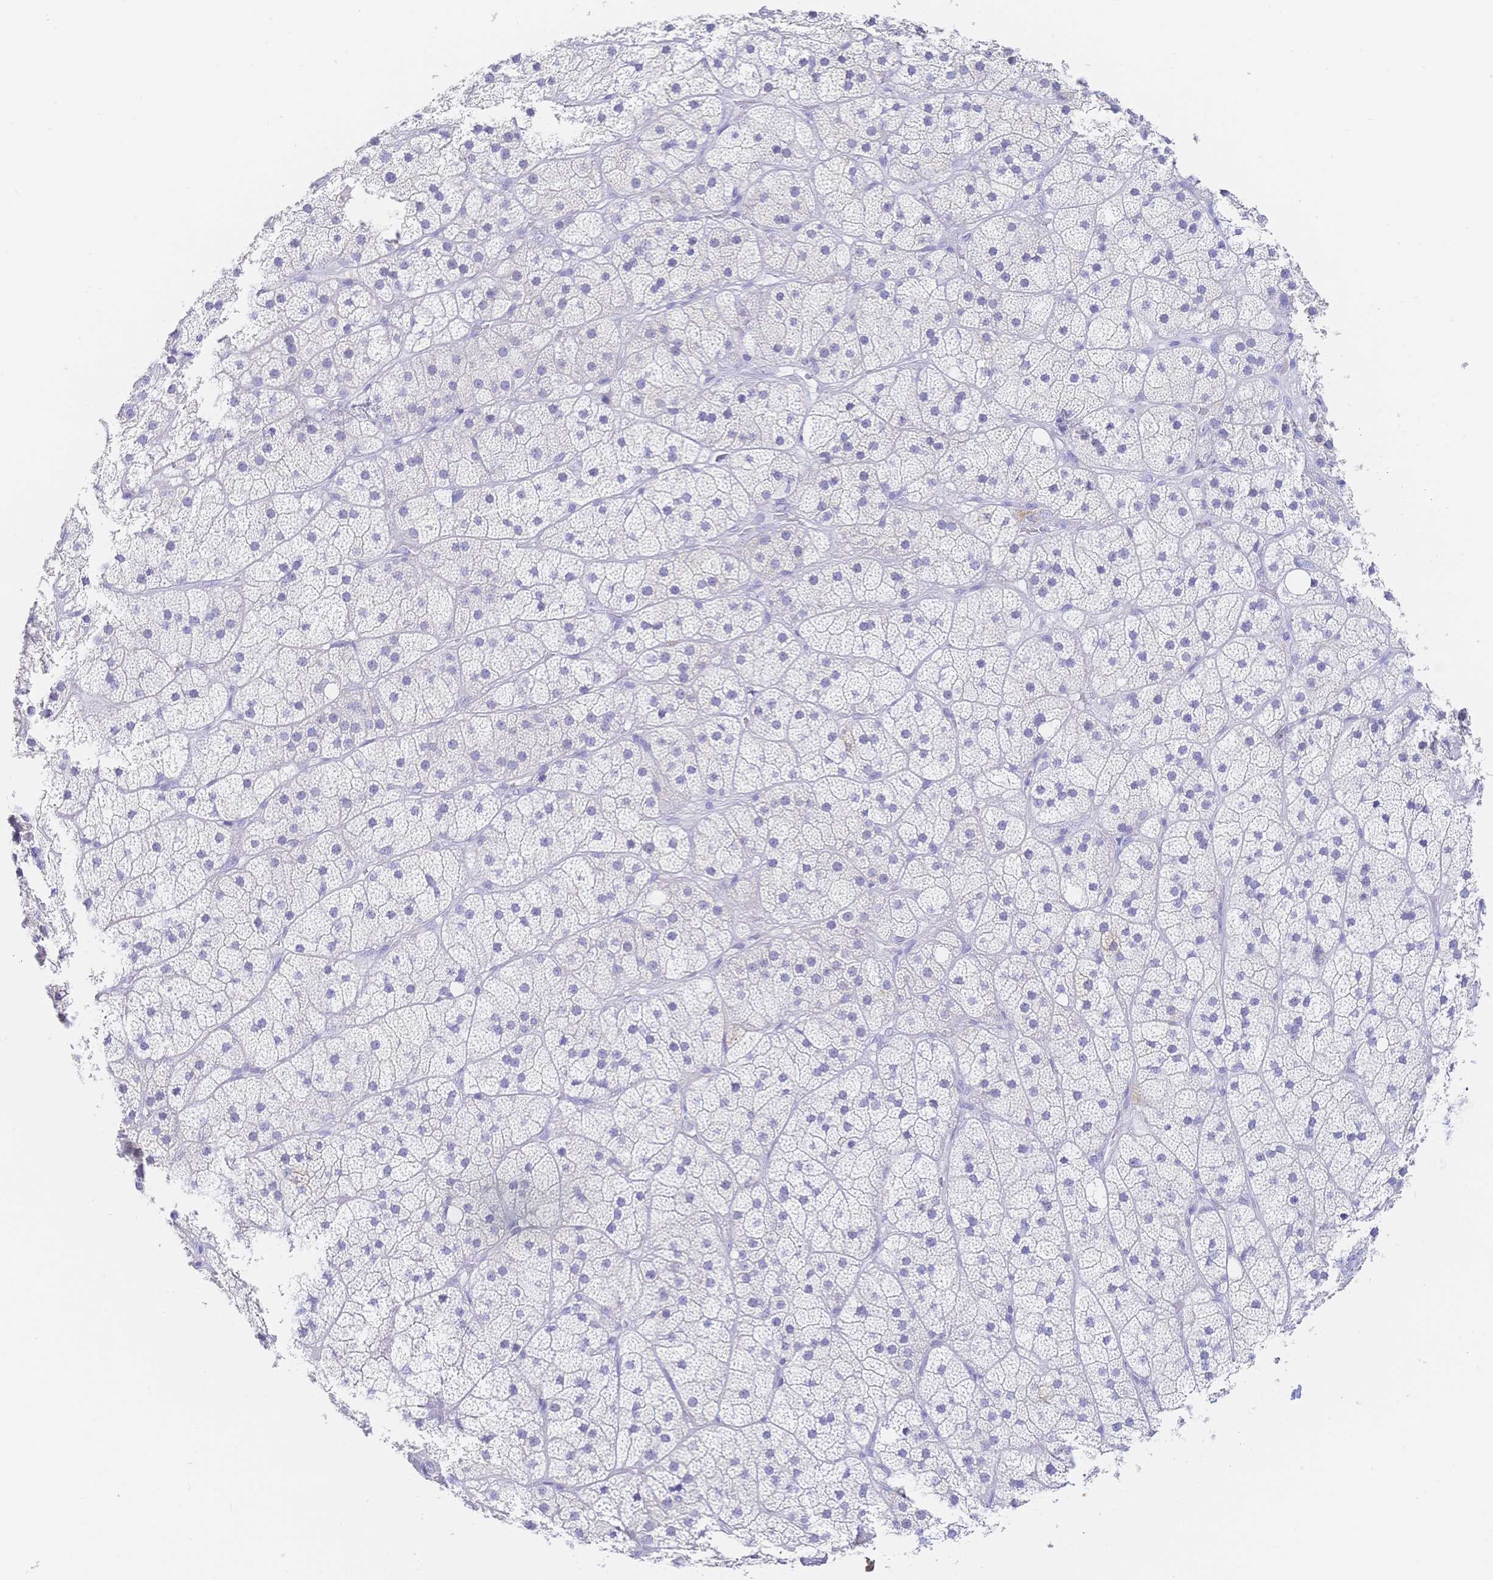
{"staining": {"intensity": "negative", "quantity": "none", "location": "none"}, "tissue": "adrenal gland", "cell_type": "Glandular cells", "image_type": "normal", "snomed": [{"axis": "morphology", "description": "Normal tissue, NOS"}, {"axis": "topography", "description": "Adrenal gland"}], "caption": "IHC histopathology image of benign human adrenal gland stained for a protein (brown), which reveals no staining in glandular cells. (DAB (3,3'-diaminobenzidine) immunohistochemistry, high magnification).", "gene": "RRM1", "patient": {"sex": "male", "age": 57}}